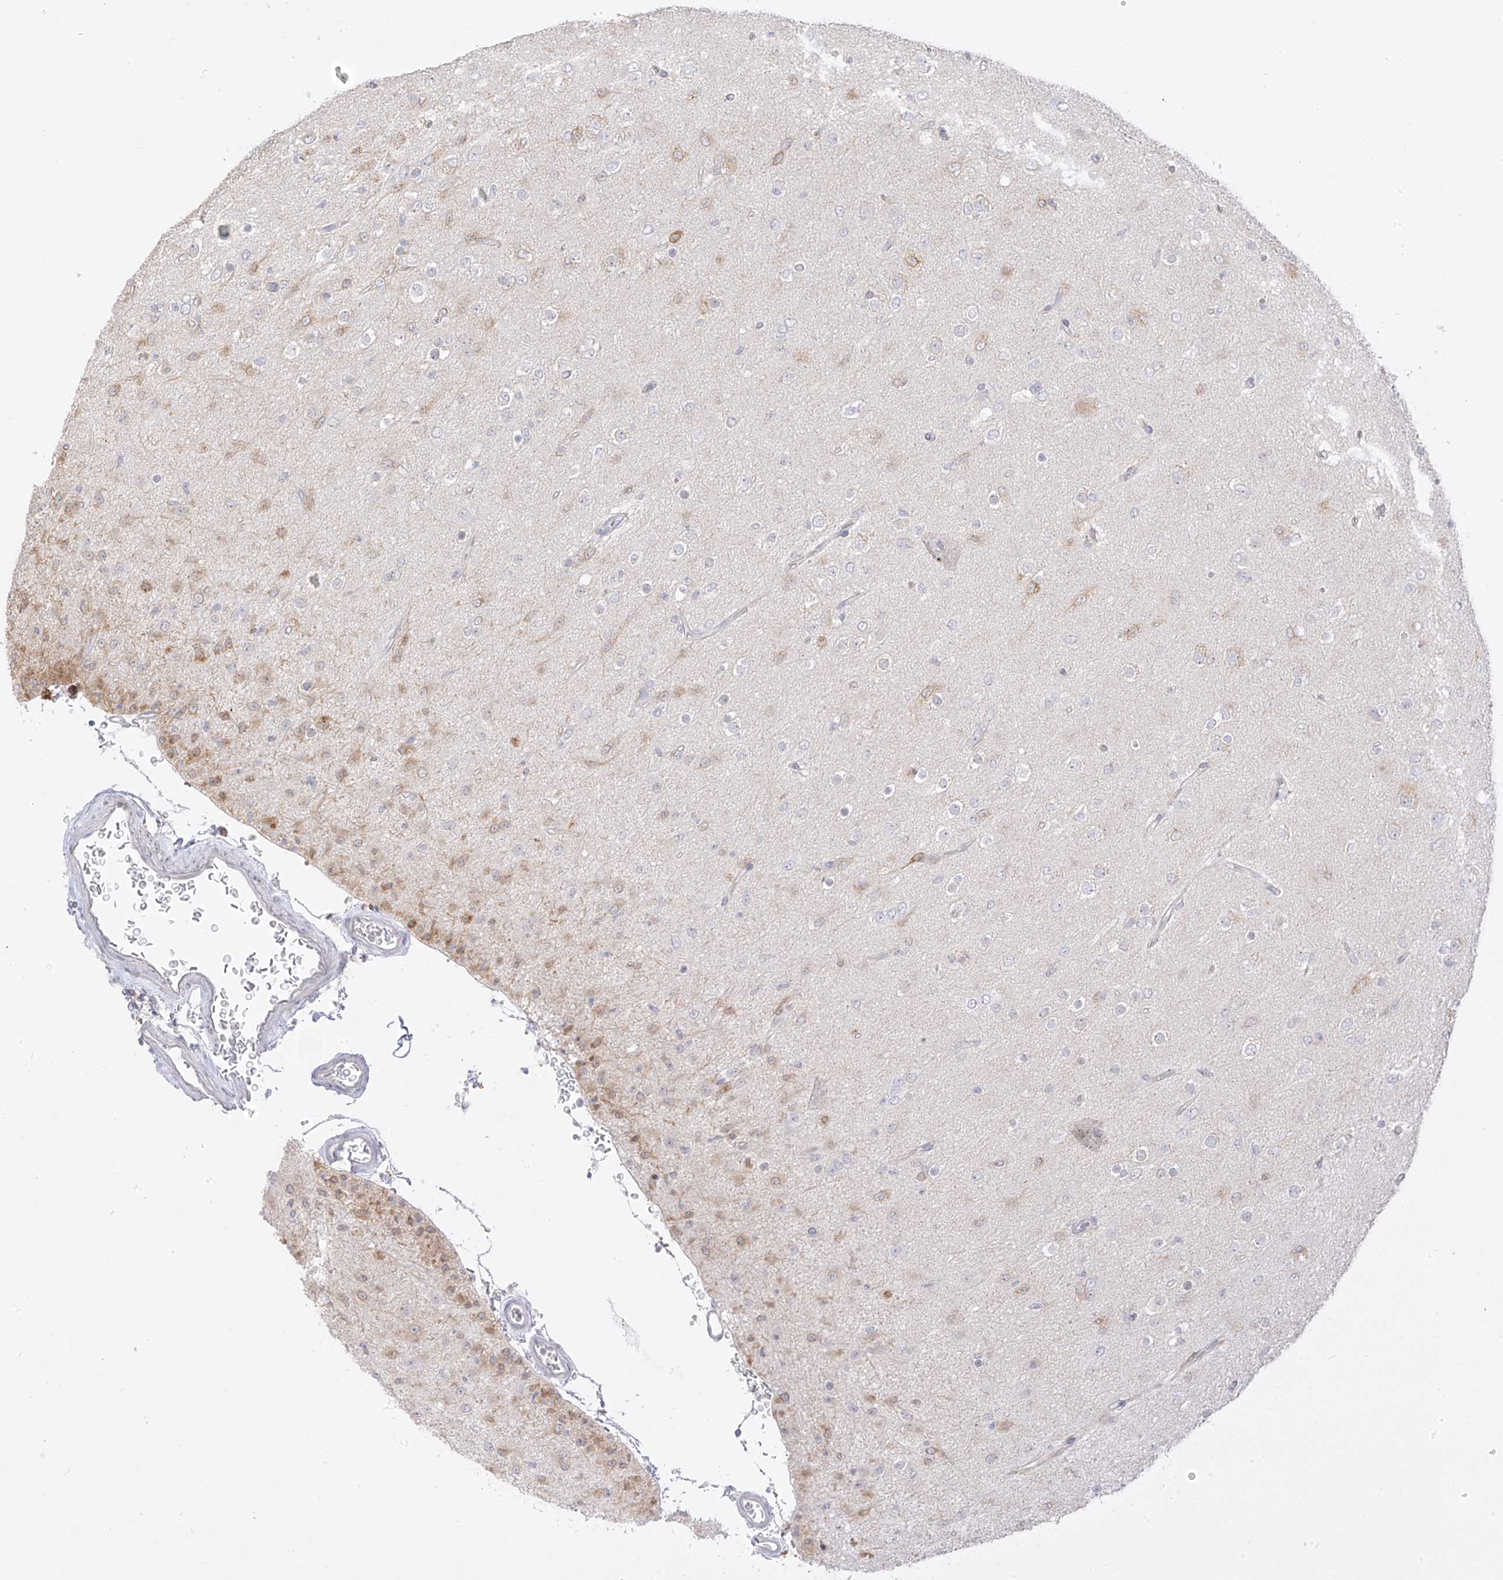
{"staining": {"intensity": "moderate", "quantity": "<25%", "location": "cytoplasmic/membranous"}, "tissue": "glioma", "cell_type": "Tumor cells", "image_type": "cancer", "snomed": [{"axis": "morphology", "description": "Glioma, malignant, Low grade"}, {"axis": "topography", "description": "Brain"}], "caption": "A low amount of moderate cytoplasmic/membranous positivity is appreciated in about <25% of tumor cells in glioma tissue. (brown staining indicates protein expression, while blue staining denotes nuclei).", "gene": "DCDC2", "patient": {"sex": "male", "age": 65}}